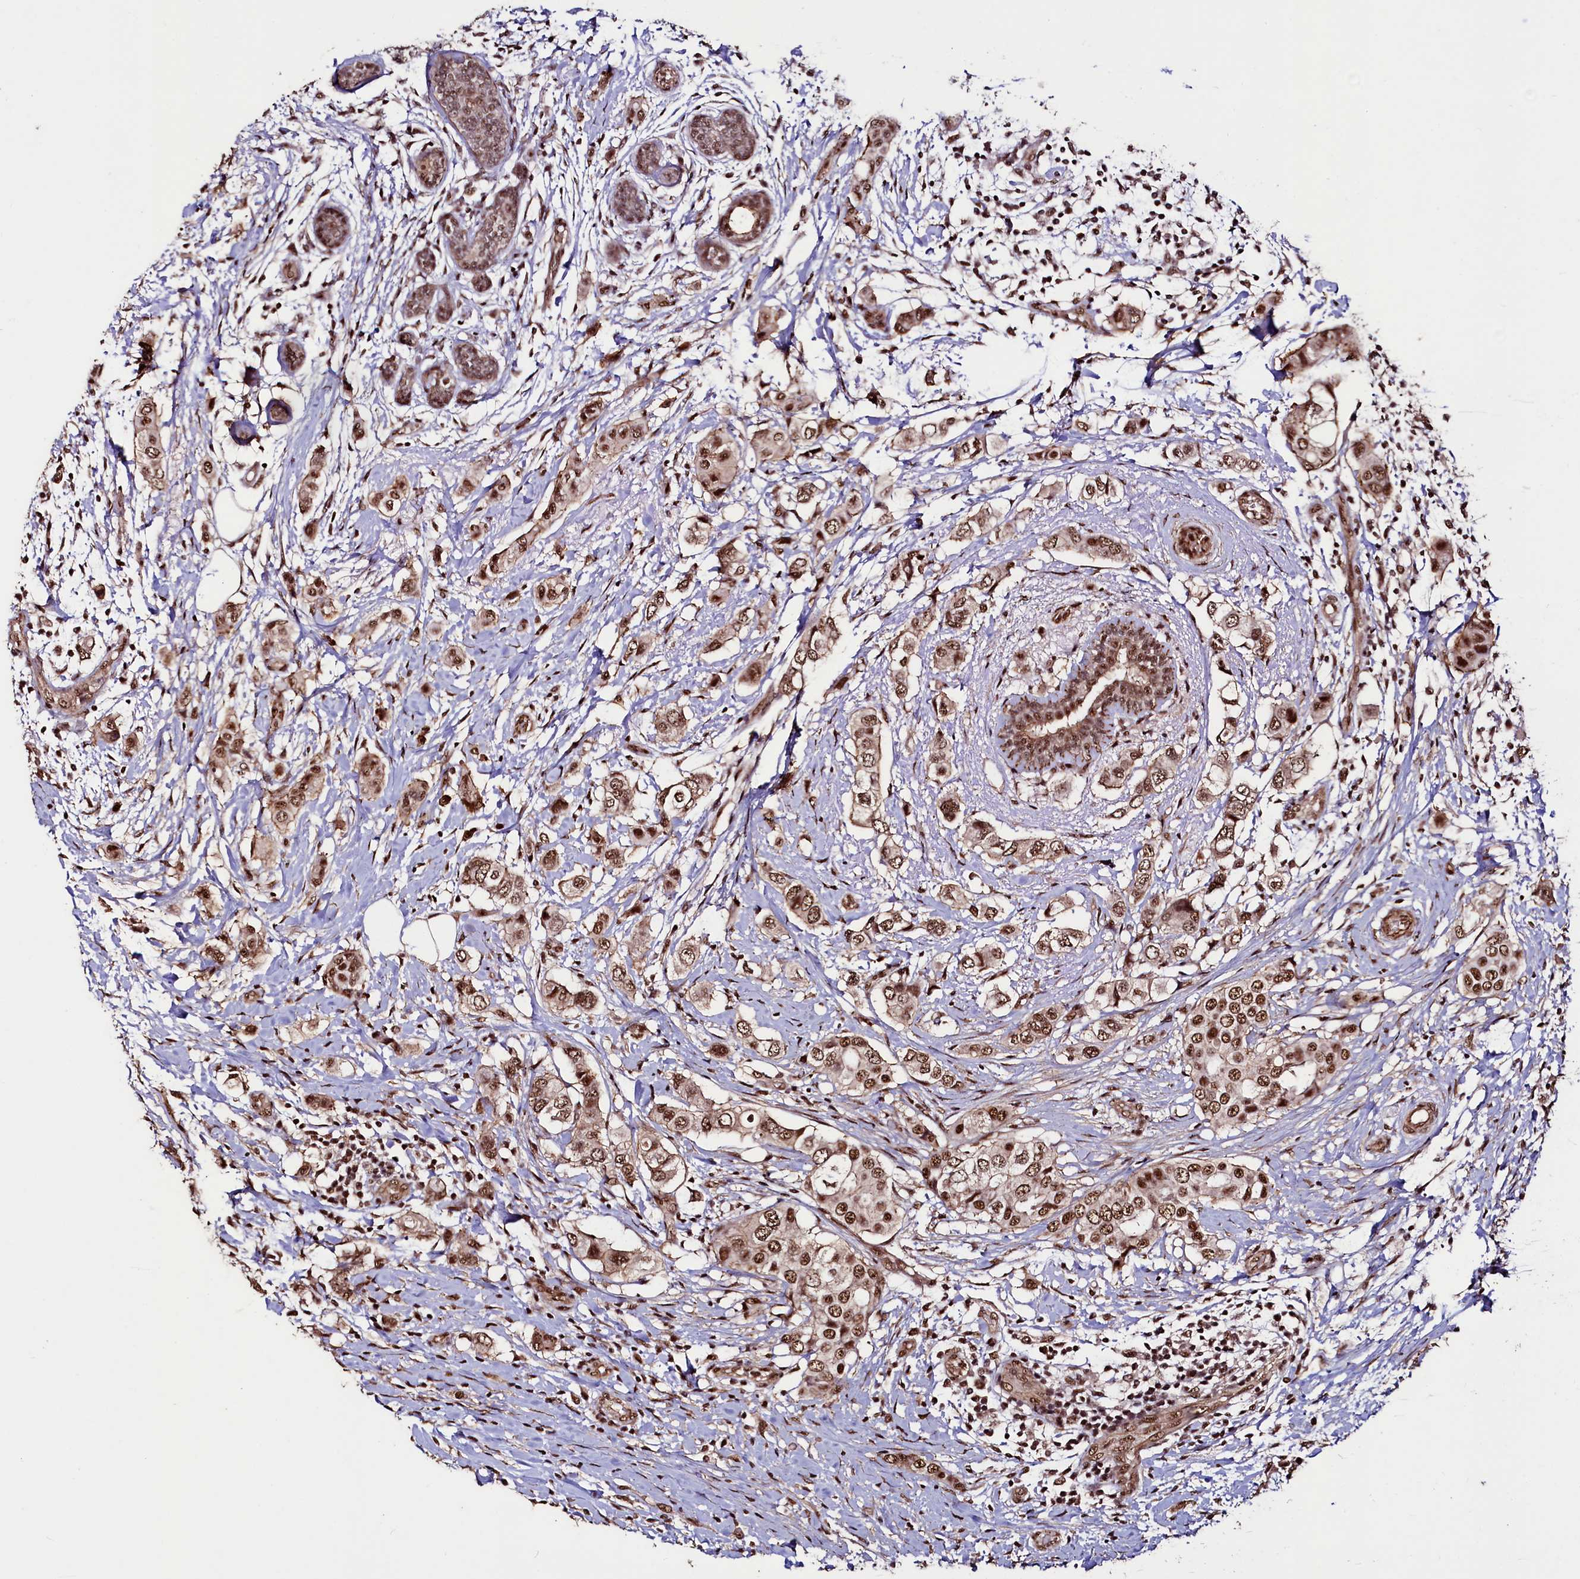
{"staining": {"intensity": "moderate", "quantity": ">75%", "location": "nuclear"}, "tissue": "breast cancer", "cell_type": "Tumor cells", "image_type": "cancer", "snomed": [{"axis": "morphology", "description": "Lobular carcinoma"}, {"axis": "topography", "description": "Breast"}], "caption": "Protein expression analysis of lobular carcinoma (breast) displays moderate nuclear expression in approximately >75% of tumor cells.", "gene": "SFSWAP", "patient": {"sex": "female", "age": 51}}